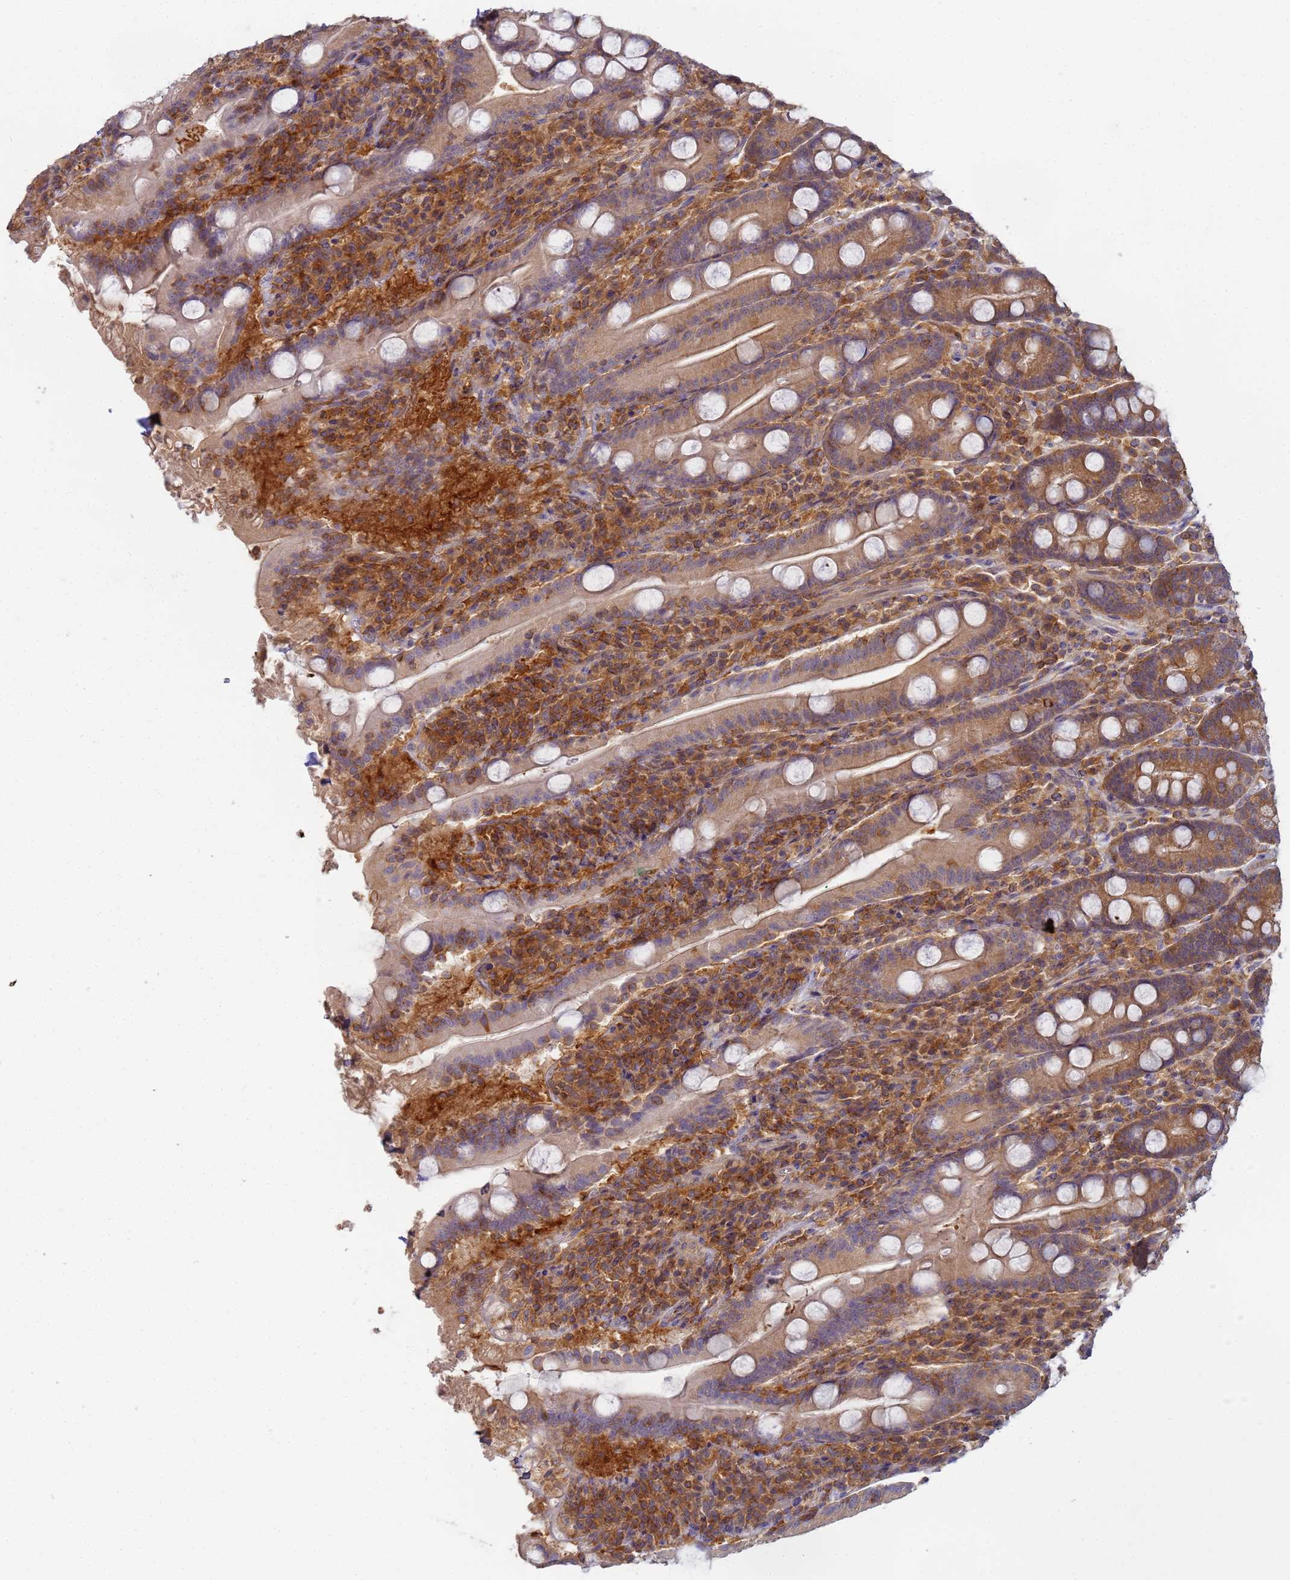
{"staining": {"intensity": "moderate", "quantity": ">75%", "location": "cytoplasmic/membranous"}, "tissue": "duodenum", "cell_type": "Glandular cells", "image_type": "normal", "snomed": [{"axis": "morphology", "description": "Normal tissue, NOS"}, {"axis": "topography", "description": "Duodenum"}], "caption": "Protein positivity by immunohistochemistry demonstrates moderate cytoplasmic/membranous staining in approximately >75% of glandular cells in benign duodenum. (brown staining indicates protein expression, while blue staining denotes nuclei).", "gene": "SHARPIN", "patient": {"sex": "male", "age": 35}}